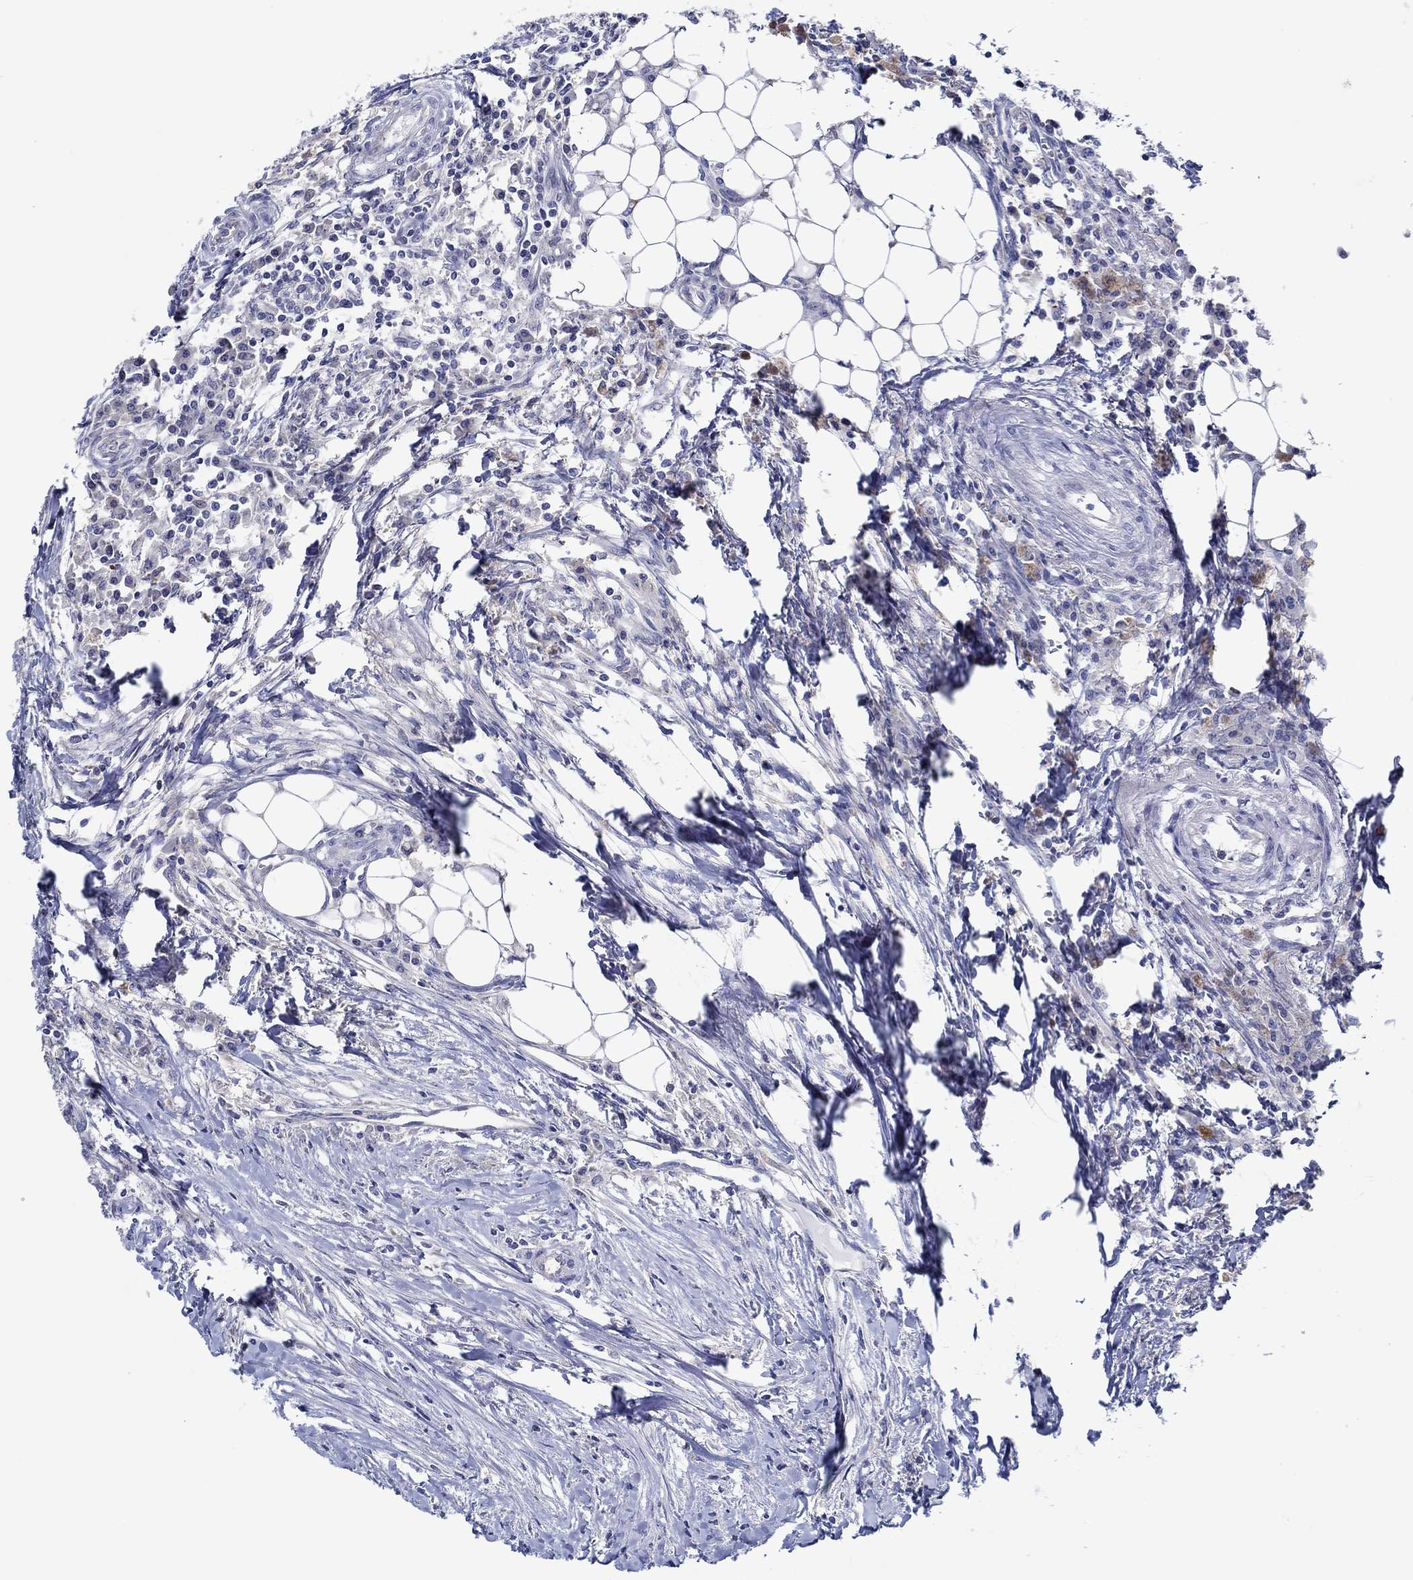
{"staining": {"intensity": "negative", "quantity": "none", "location": "none"}, "tissue": "colorectal cancer", "cell_type": "Tumor cells", "image_type": "cancer", "snomed": [{"axis": "morphology", "description": "Adenocarcinoma, NOS"}, {"axis": "topography", "description": "Colon"}], "caption": "An immunohistochemistry histopathology image of colorectal cancer is shown. There is no staining in tumor cells of colorectal cancer.", "gene": "CFAP61", "patient": {"sex": "male", "age": 53}}